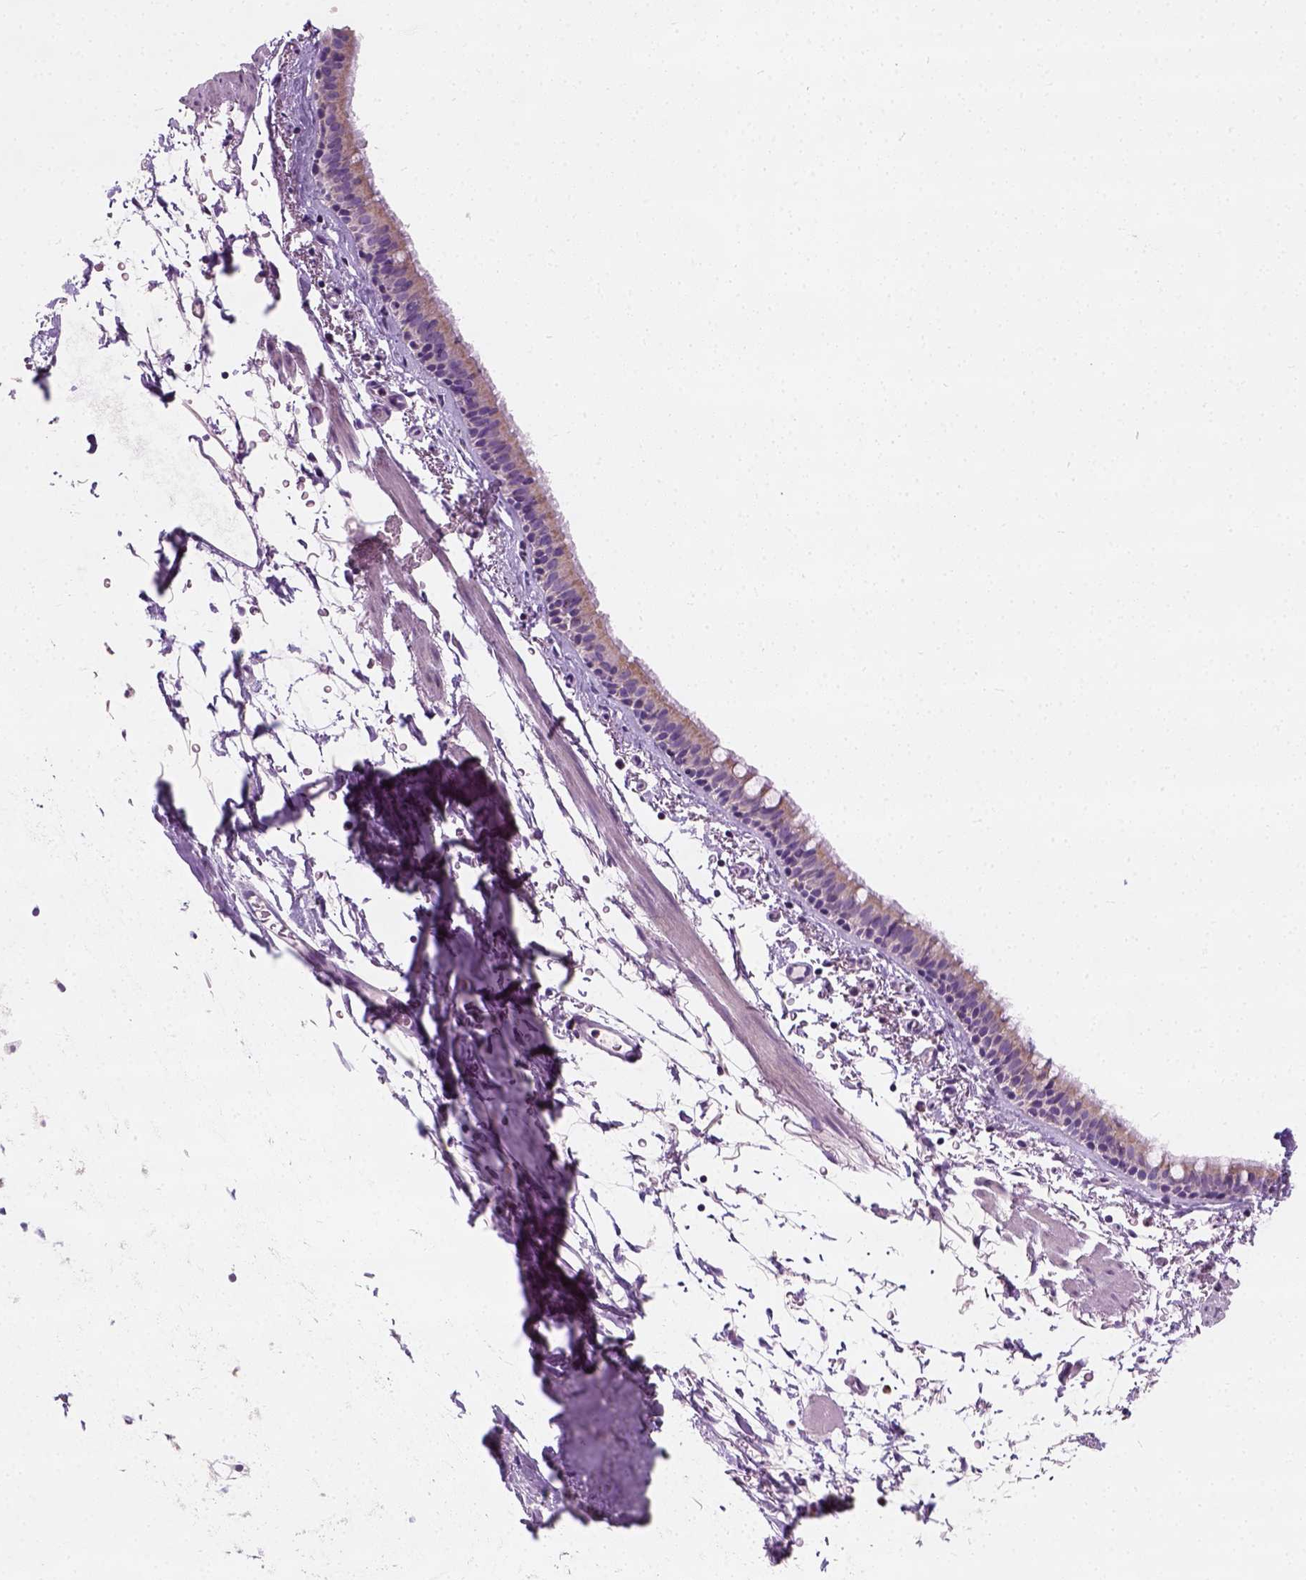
{"staining": {"intensity": "weak", "quantity": "25%-75%", "location": "cytoplasmic/membranous"}, "tissue": "bronchus", "cell_type": "Respiratory epithelial cells", "image_type": "normal", "snomed": [{"axis": "morphology", "description": "Normal tissue, NOS"}, {"axis": "topography", "description": "Bronchus"}], "caption": "A micrograph of human bronchus stained for a protein demonstrates weak cytoplasmic/membranous brown staining in respiratory epithelial cells.", "gene": "CHODL", "patient": {"sex": "female", "age": 61}}